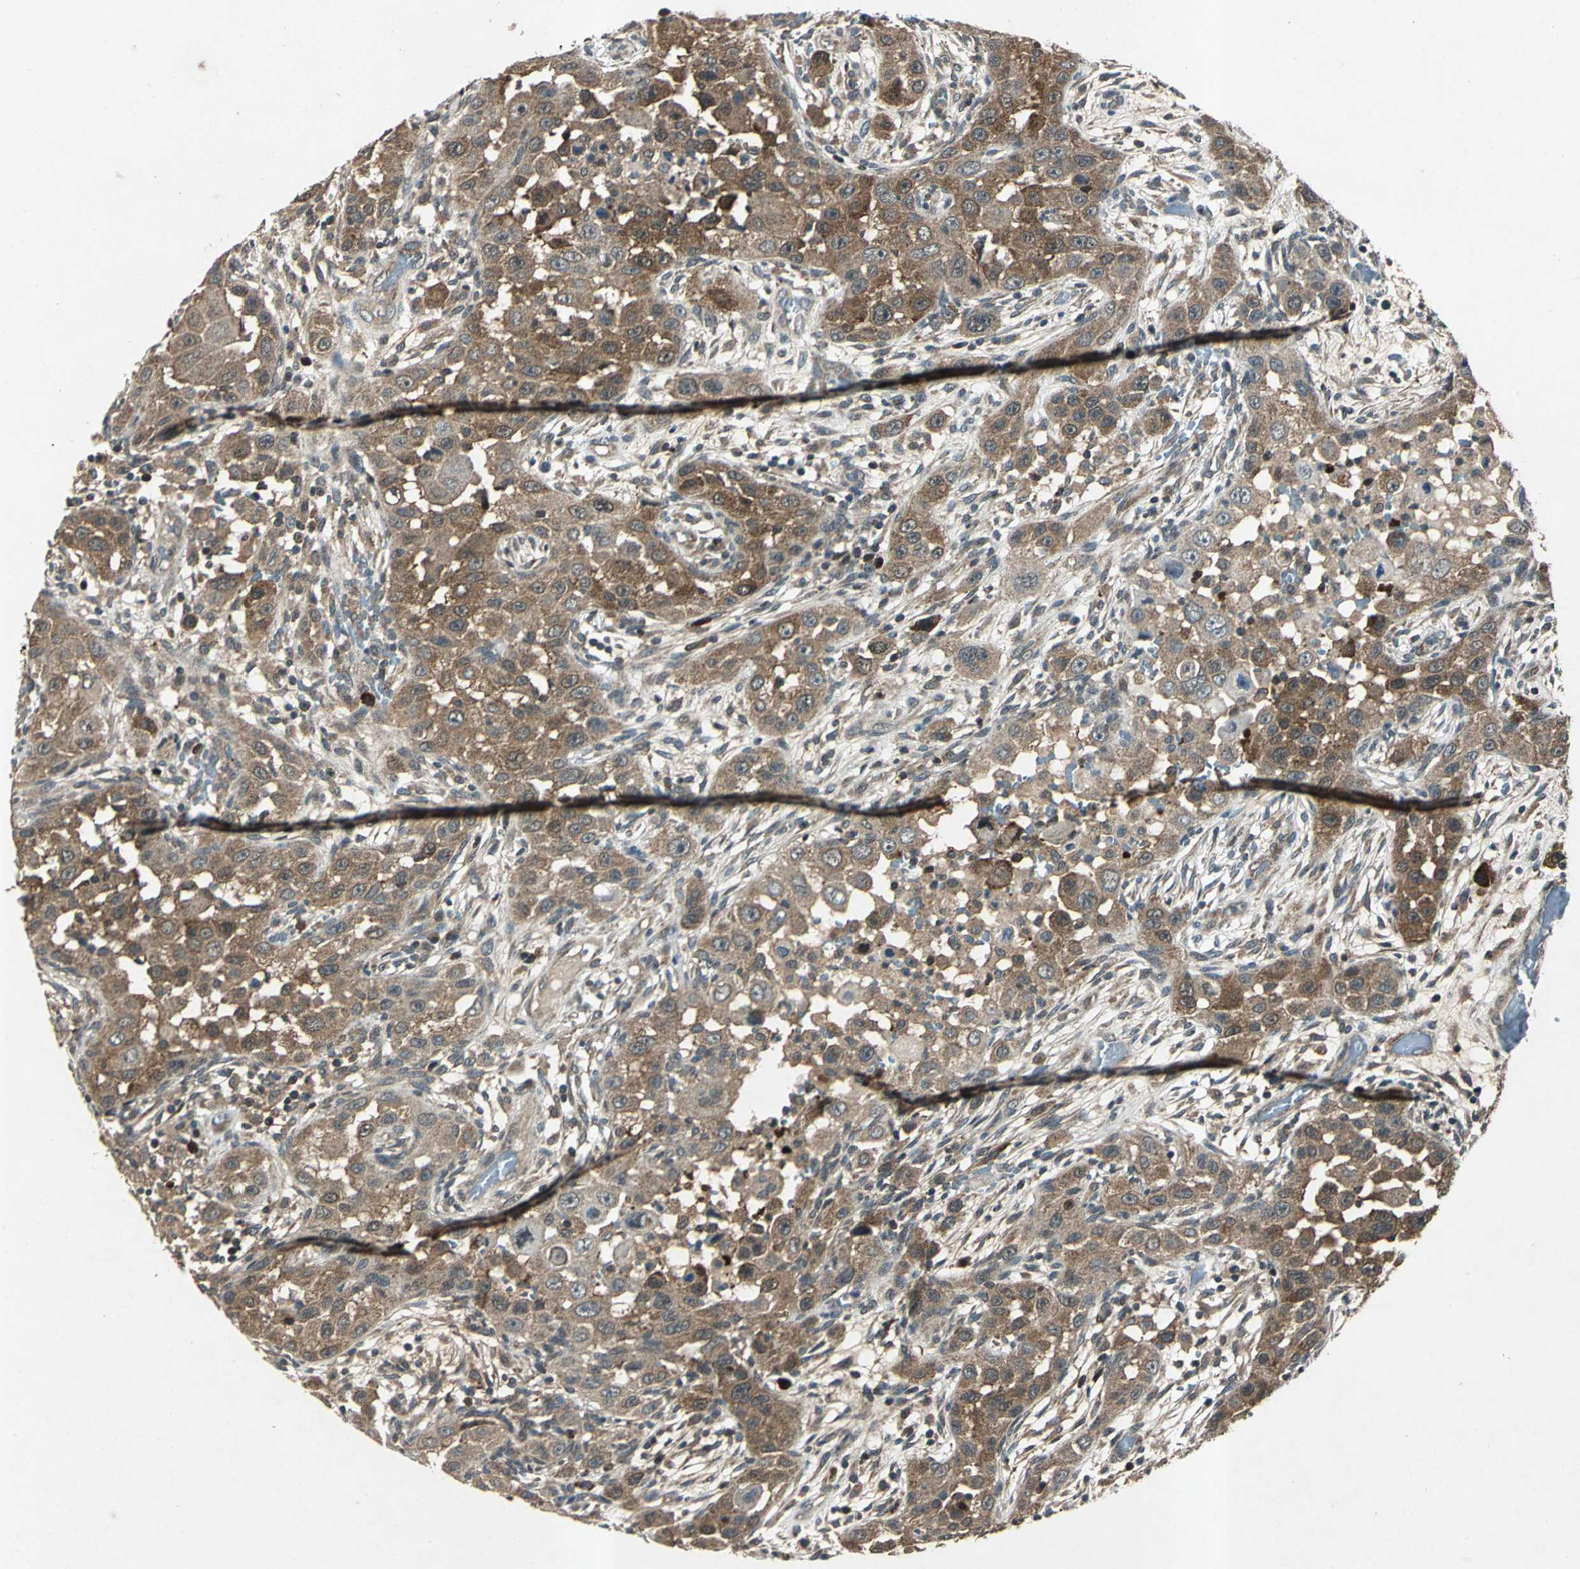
{"staining": {"intensity": "moderate", "quantity": ">75%", "location": "cytoplasmic/membranous"}, "tissue": "head and neck cancer", "cell_type": "Tumor cells", "image_type": "cancer", "snomed": [{"axis": "morphology", "description": "Carcinoma, NOS"}, {"axis": "topography", "description": "Head-Neck"}], "caption": "Head and neck cancer tissue reveals moderate cytoplasmic/membranous positivity in approximately >75% of tumor cells, visualized by immunohistochemistry. (Stains: DAB in brown, nuclei in blue, Microscopy: brightfield microscopy at high magnification).", "gene": "AHSA1", "patient": {"sex": "male", "age": 87}}